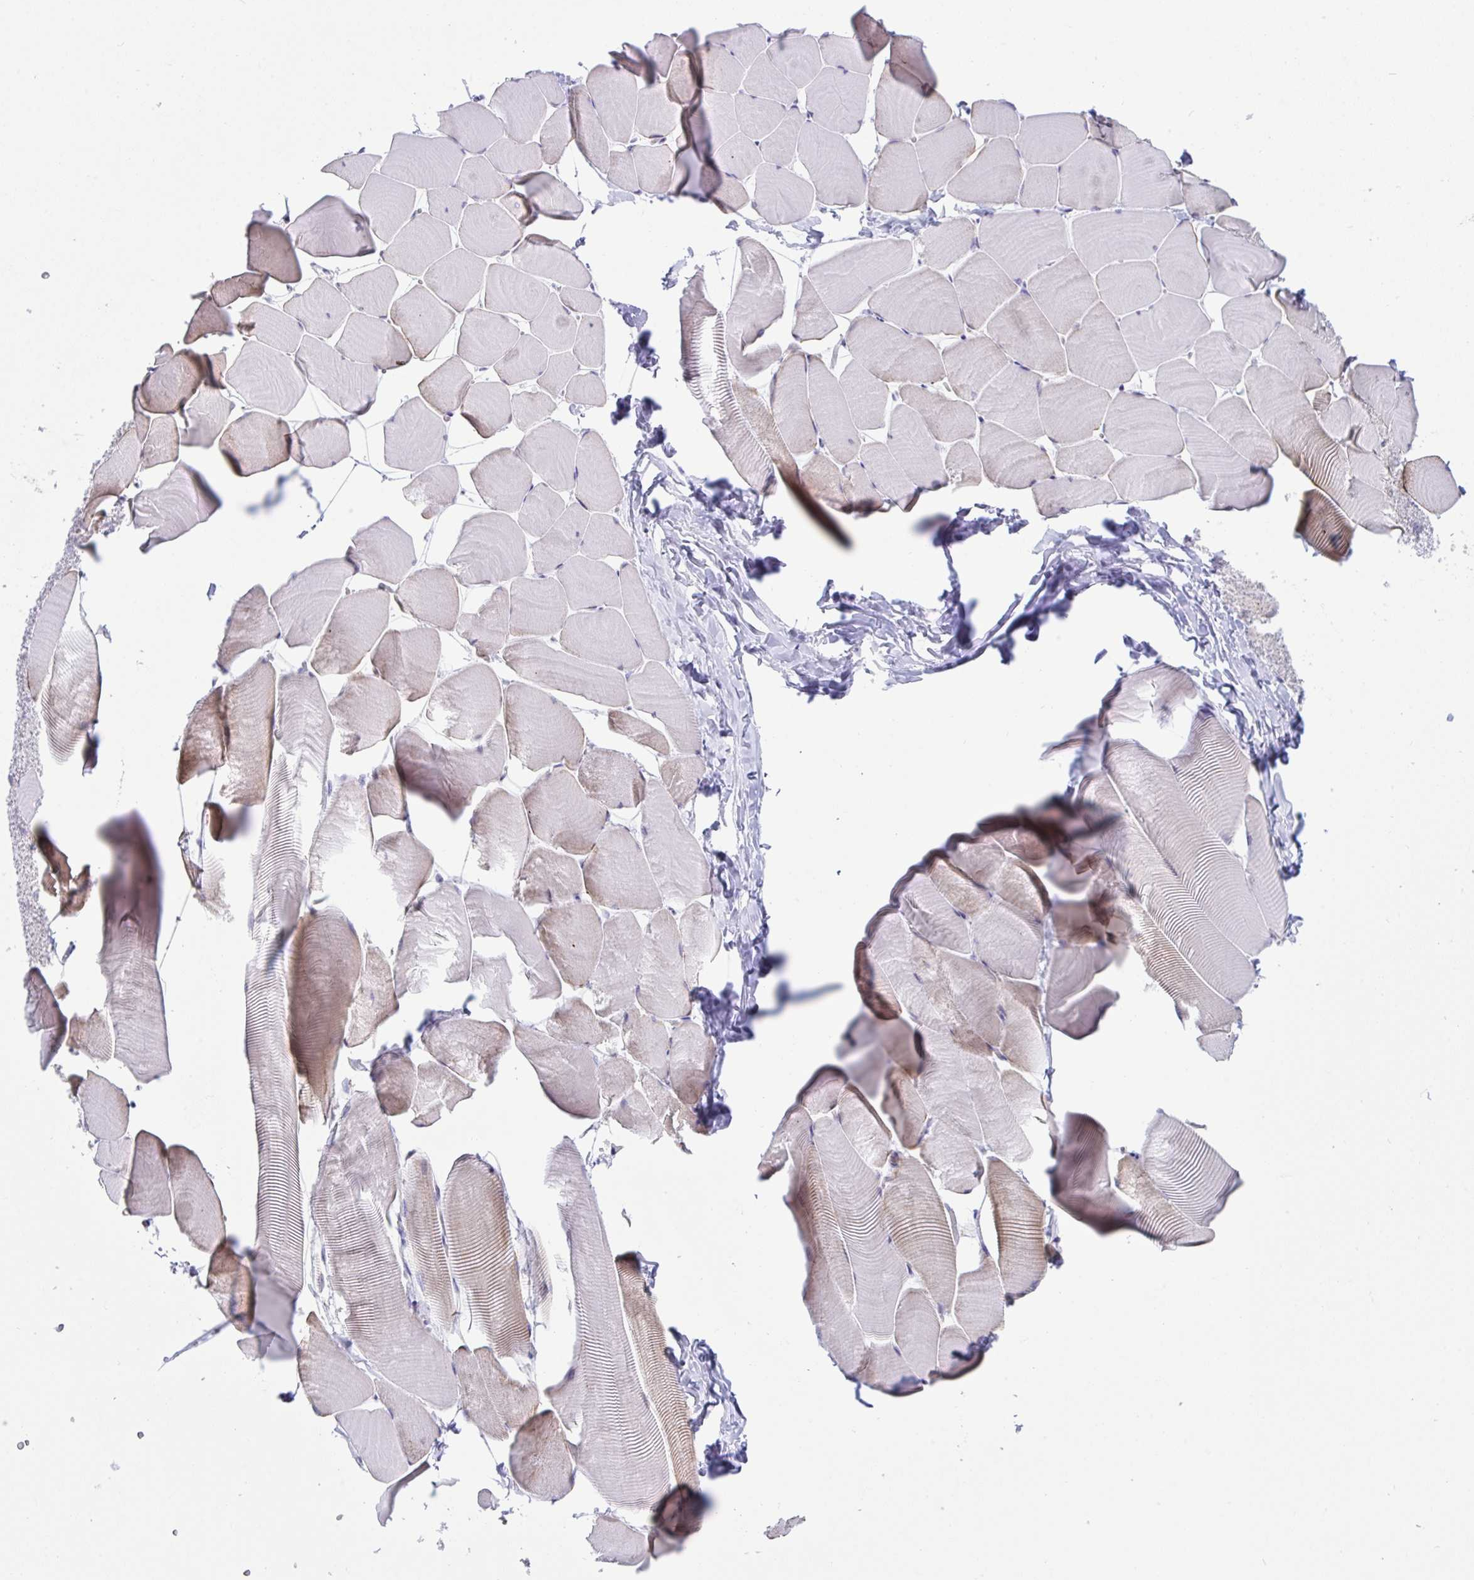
{"staining": {"intensity": "weak", "quantity": "<25%", "location": "cytoplasmic/membranous"}, "tissue": "skeletal muscle", "cell_type": "Myocytes", "image_type": "normal", "snomed": [{"axis": "morphology", "description": "Normal tissue, NOS"}, {"axis": "topography", "description": "Skeletal muscle"}], "caption": "IHC histopathology image of unremarkable skeletal muscle stained for a protein (brown), which reveals no expression in myocytes. Brightfield microscopy of IHC stained with DAB (brown) and hematoxylin (blue), captured at high magnification.", "gene": "PLA2G12B", "patient": {"sex": "male", "age": 25}}